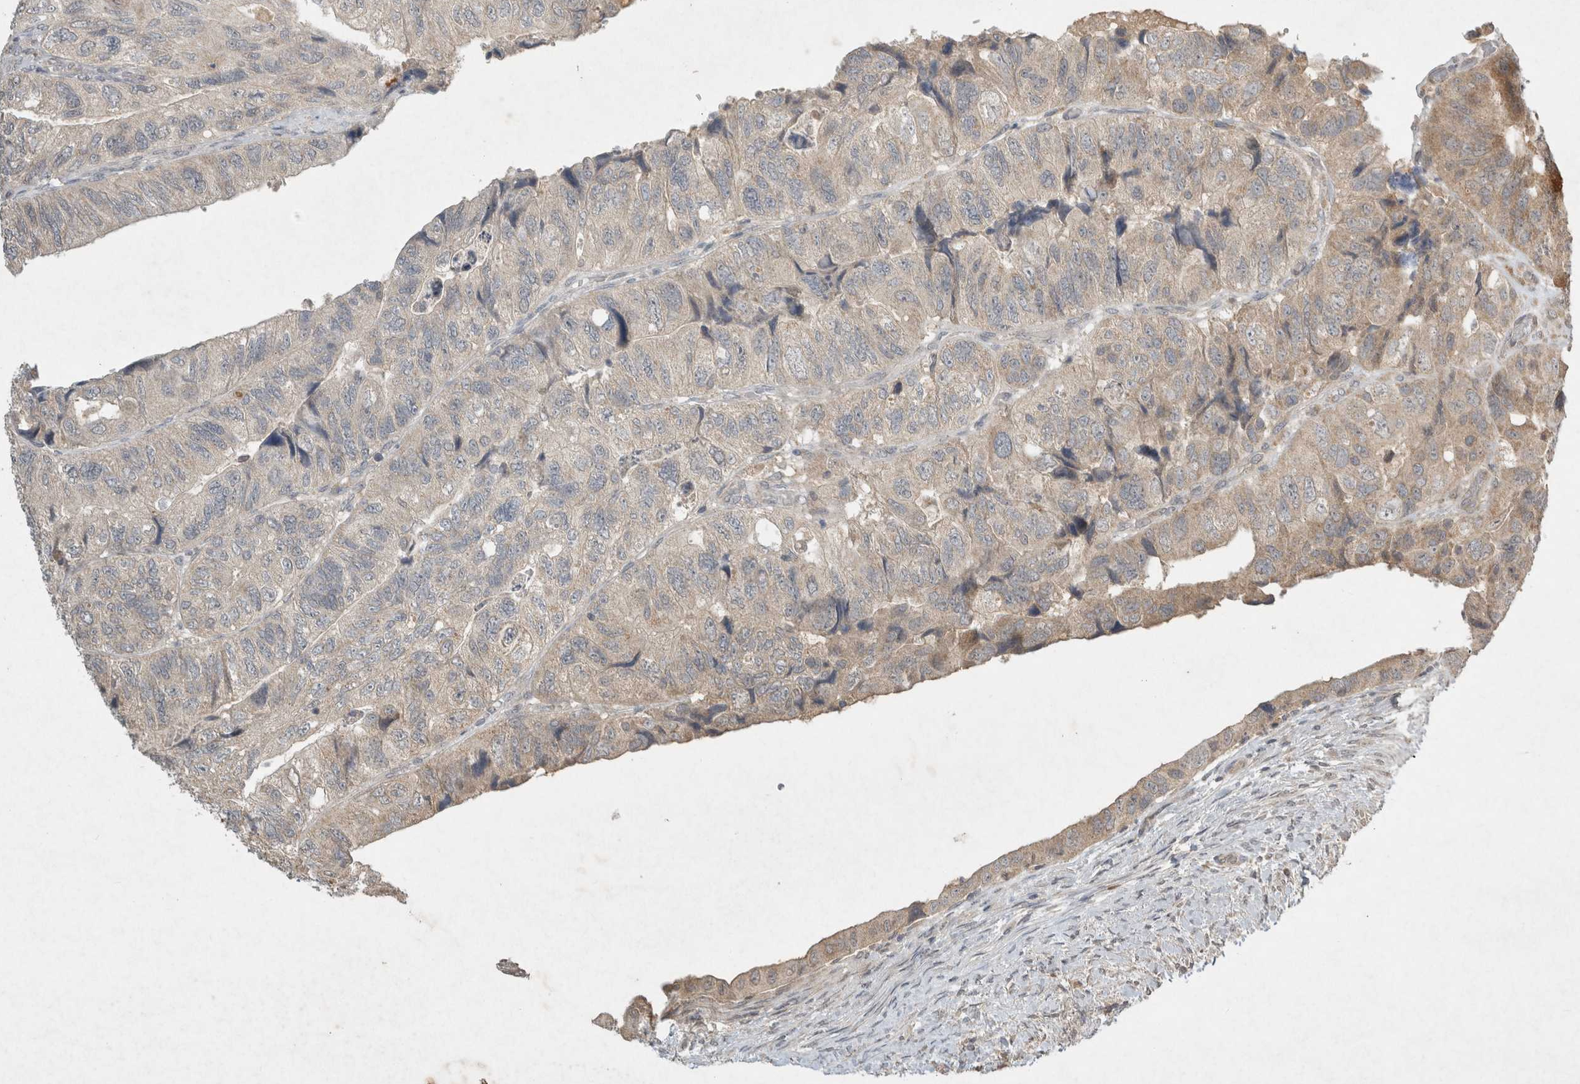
{"staining": {"intensity": "weak", "quantity": "25%-75%", "location": "cytoplasmic/membranous"}, "tissue": "colorectal cancer", "cell_type": "Tumor cells", "image_type": "cancer", "snomed": [{"axis": "morphology", "description": "Adenocarcinoma, NOS"}, {"axis": "topography", "description": "Rectum"}], "caption": "A high-resolution image shows immunohistochemistry (IHC) staining of colorectal cancer (adenocarcinoma), which shows weak cytoplasmic/membranous staining in about 25%-75% of tumor cells.", "gene": "LOXL2", "patient": {"sex": "male", "age": 63}}